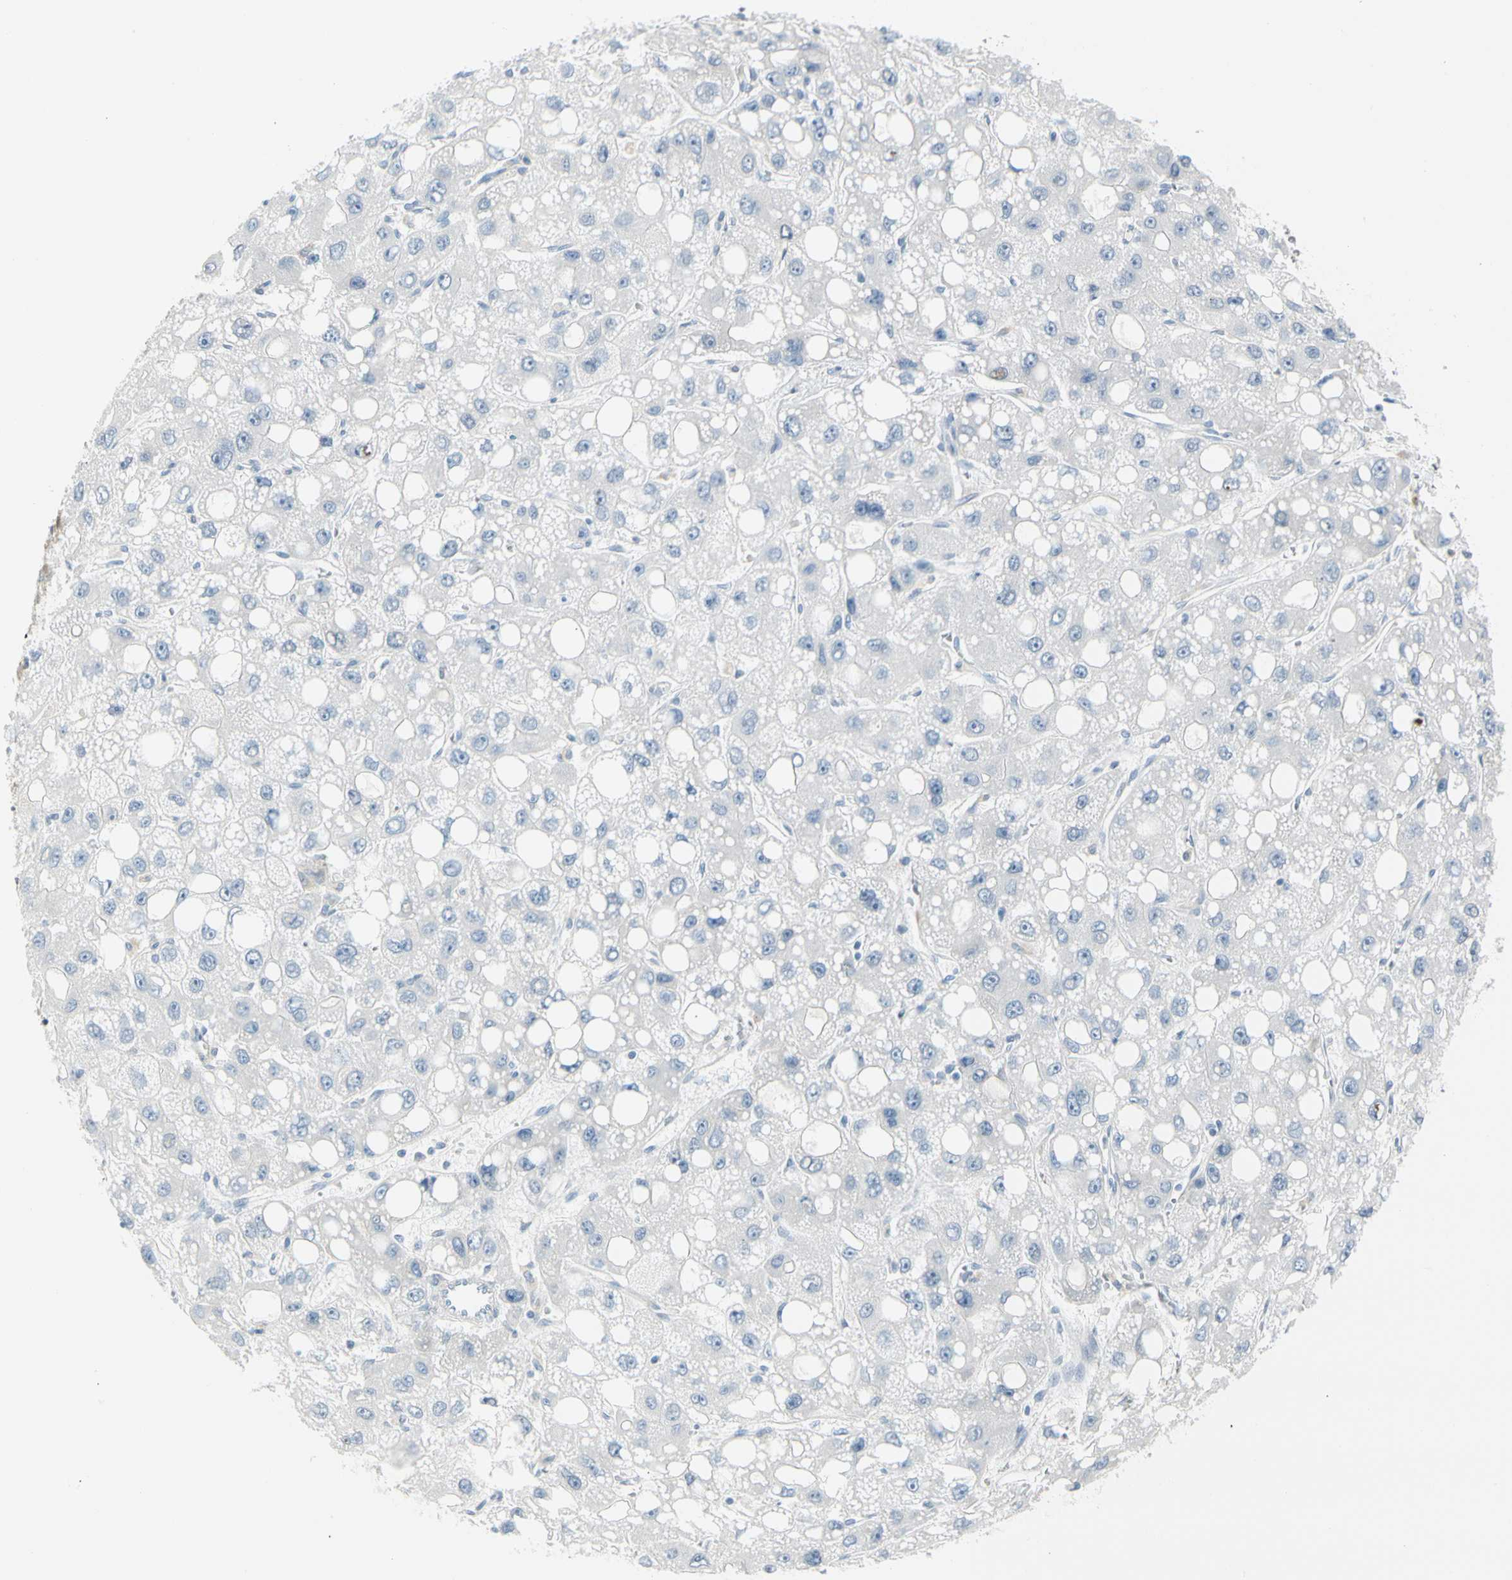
{"staining": {"intensity": "negative", "quantity": "none", "location": "none"}, "tissue": "liver cancer", "cell_type": "Tumor cells", "image_type": "cancer", "snomed": [{"axis": "morphology", "description": "Carcinoma, Hepatocellular, NOS"}, {"axis": "topography", "description": "Liver"}], "caption": "An immunohistochemistry (IHC) histopathology image of liver cancer (hepatocellular carcinoma) is shown. There is no staining in tumor cells of liver cancer (hepatocellular carcinoma). (DAB (3,3'-diaminobenzidine) IHC with hematoxylin counter stain).", "gene": "TNFSF11", "patient": {"sex": "male", "age": 55}}